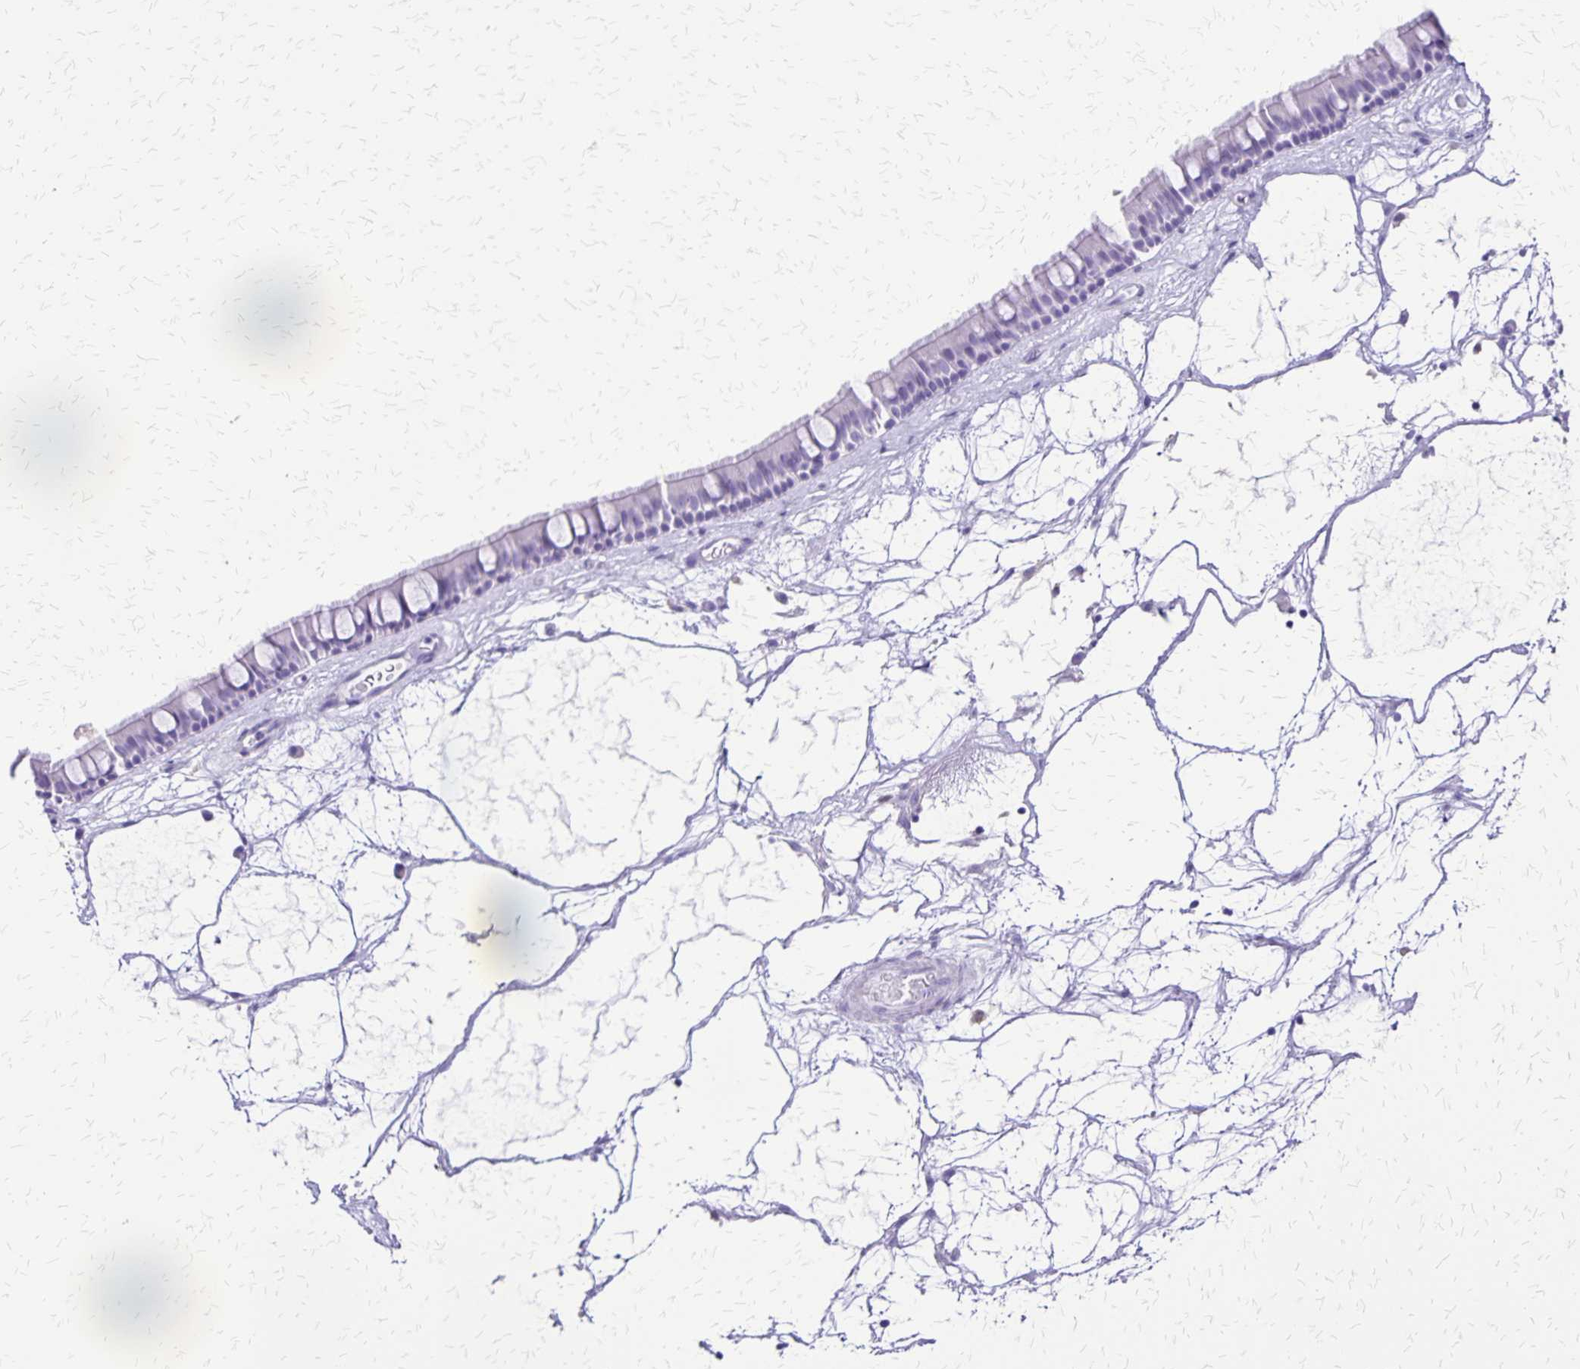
{"staining": {"intensity": "negative", "quantity": "none", "location": "none"}, "tissue": "nasopharynx", "cell_type": "Respiratory epithelial cells", "image_type": "normal", "snomed": [{"axis": "morphology", "description": "Normal tissue, NOS"}, {"axis": "topography", "description": "Nasopharynx"}], "caption": "This image is of unremarkable nasopharynx stained with immunohistochemistry (IHC) to label a protein in brown with the nuclei are counter-stained blue. There is no expression in respiratory epithelial cells.", "gene": "SLC13A2", "patient": {"sex": "male", "age": 68}}